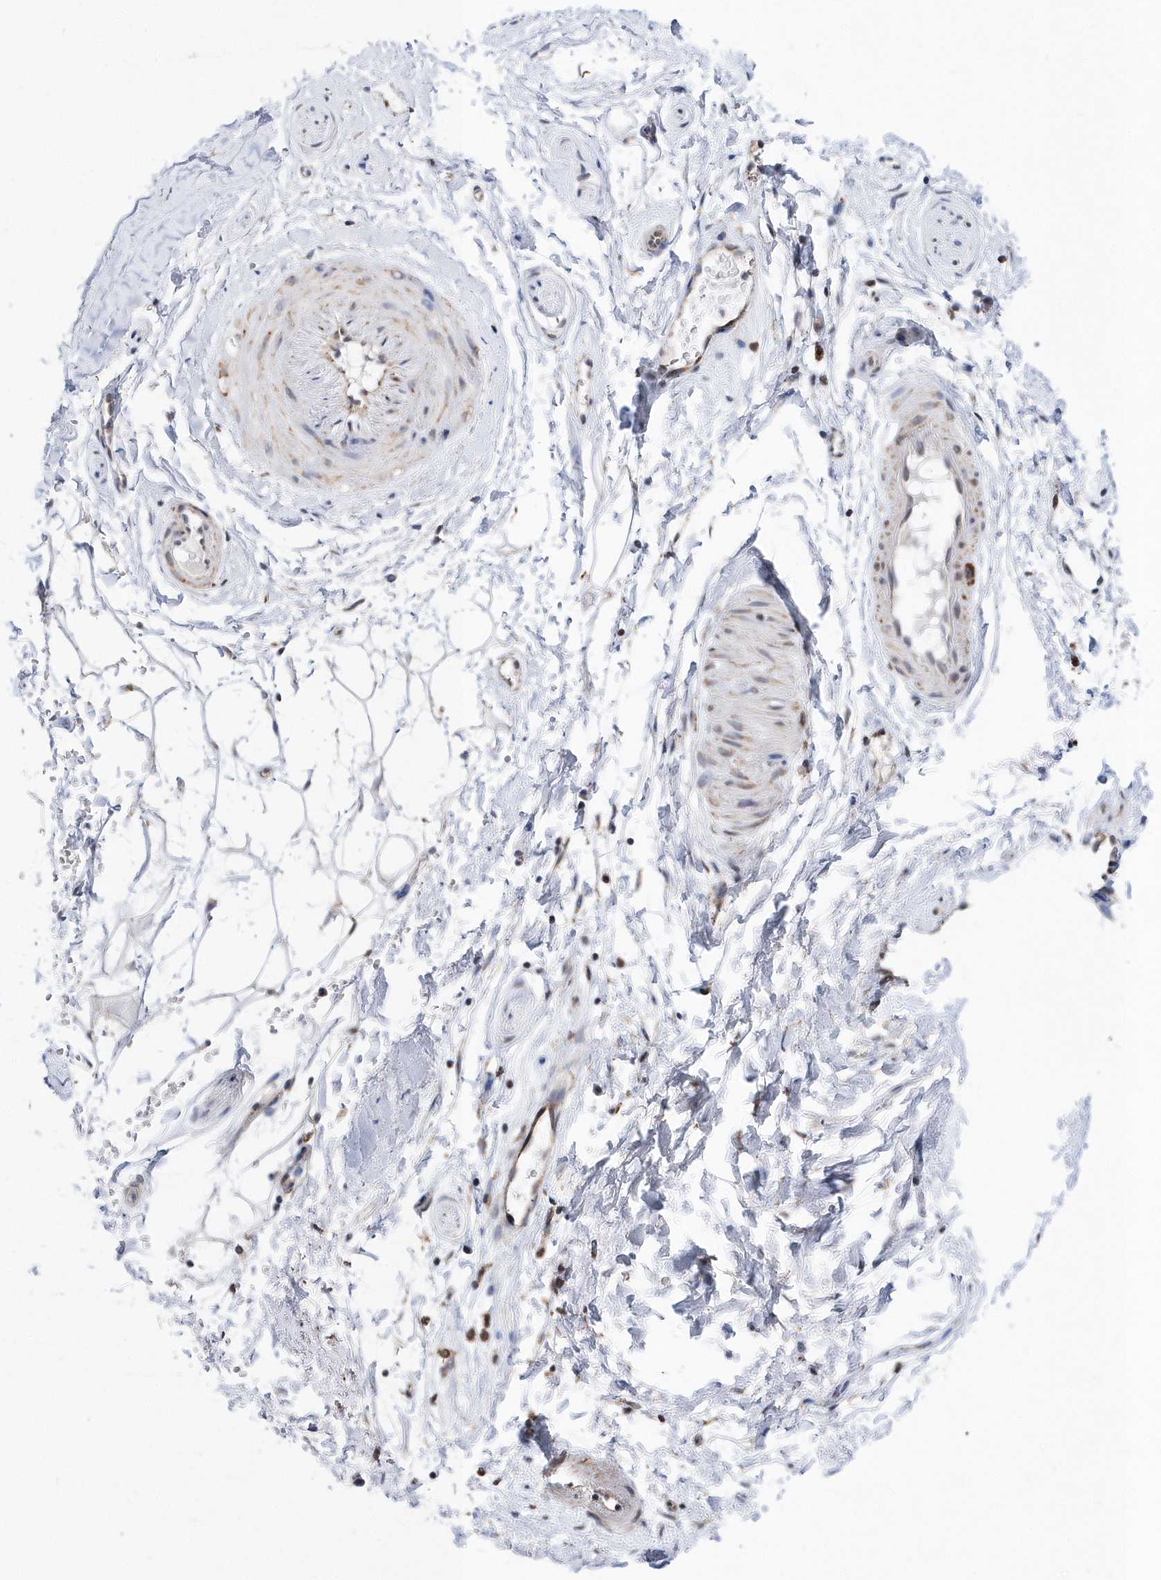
{"staining": {"intensity": "weak", "quantity": ">75%", "location": "cytoplasmic/membranous"}, "tissue": "adipose tissue", "cell_type": "Adipocytes", "image_type": "normal", "snomed": [{"axis": "morphology", "description": "Normal tissue, NOS"}, {"axis": "morphology", "description": "Basal cell carcinoma"}, {"axis": "topography", "description": "Skin"}], "caption": "A brown stain shows weak cytoplasmic/membranous positivity of a protein in adipocytes of benign adipose tissue.", "gene": "SPATA5", "patient": {"sex": "female", "age": 89}}